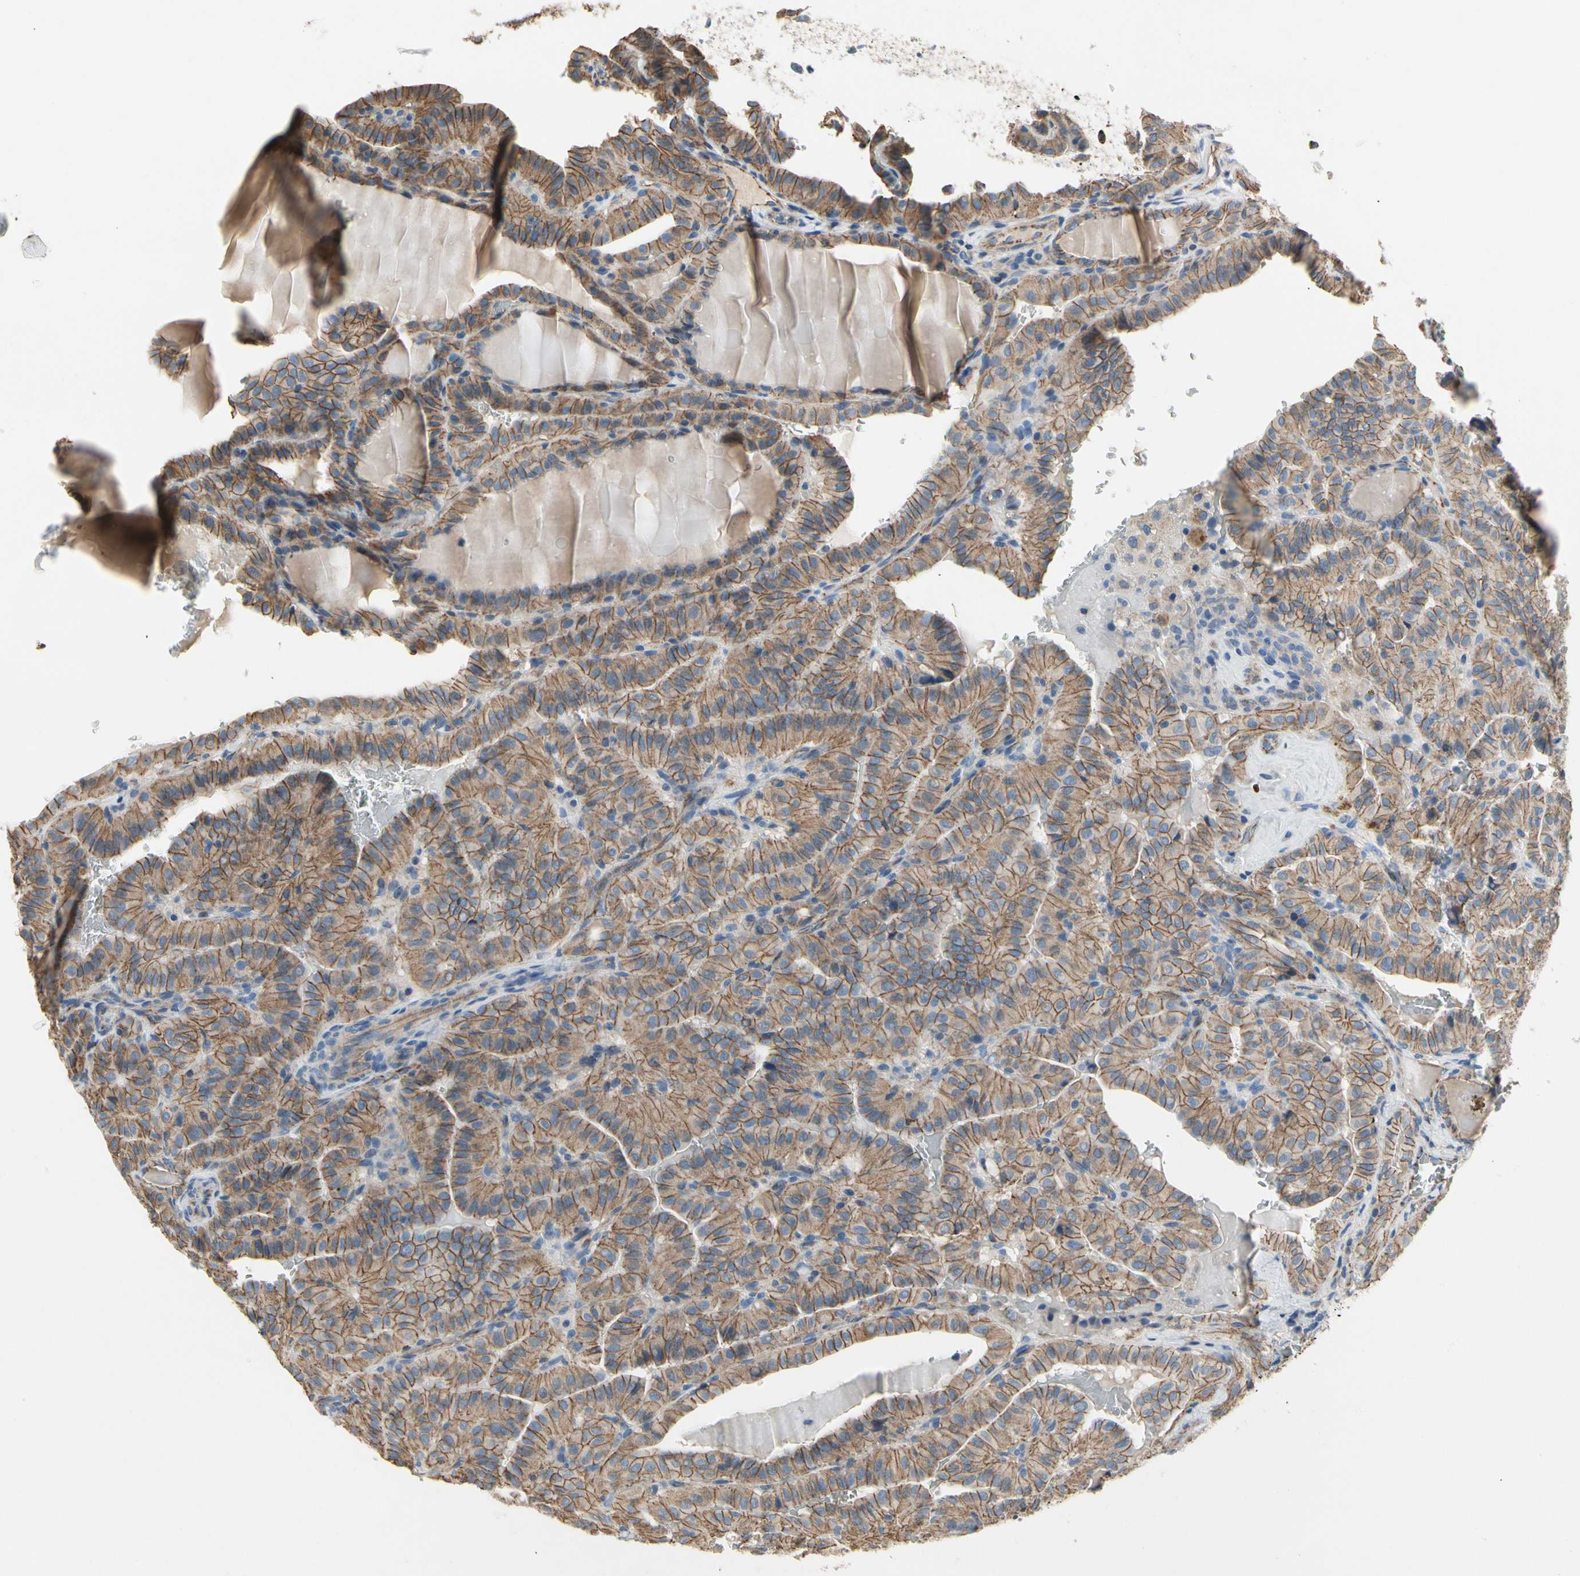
{"staining": {"intensity": "weak", "quantity": "25%-75%", "location": "cytoplasmic/membranous"}, "tissue": "thyroid cancer", "cell_type": "Tumor cells", "image_type": "cancer", "snomed": [{"axis": "morphology", "description": "Papillary adenocarcinoma, NOS"}, {"axis": "topography", "description": "Thyroid gland"}], "caption": "This micrograph shows immunohistochemistry (IHC) staining of human thyroid cancer (papillary adenocarcinoma), with low weak cytoplasmic/membranous expression in approximately 25%-75% of tumor cells.", "gene": "LGR6", "patient": {"sex": "male", "age": 77}}